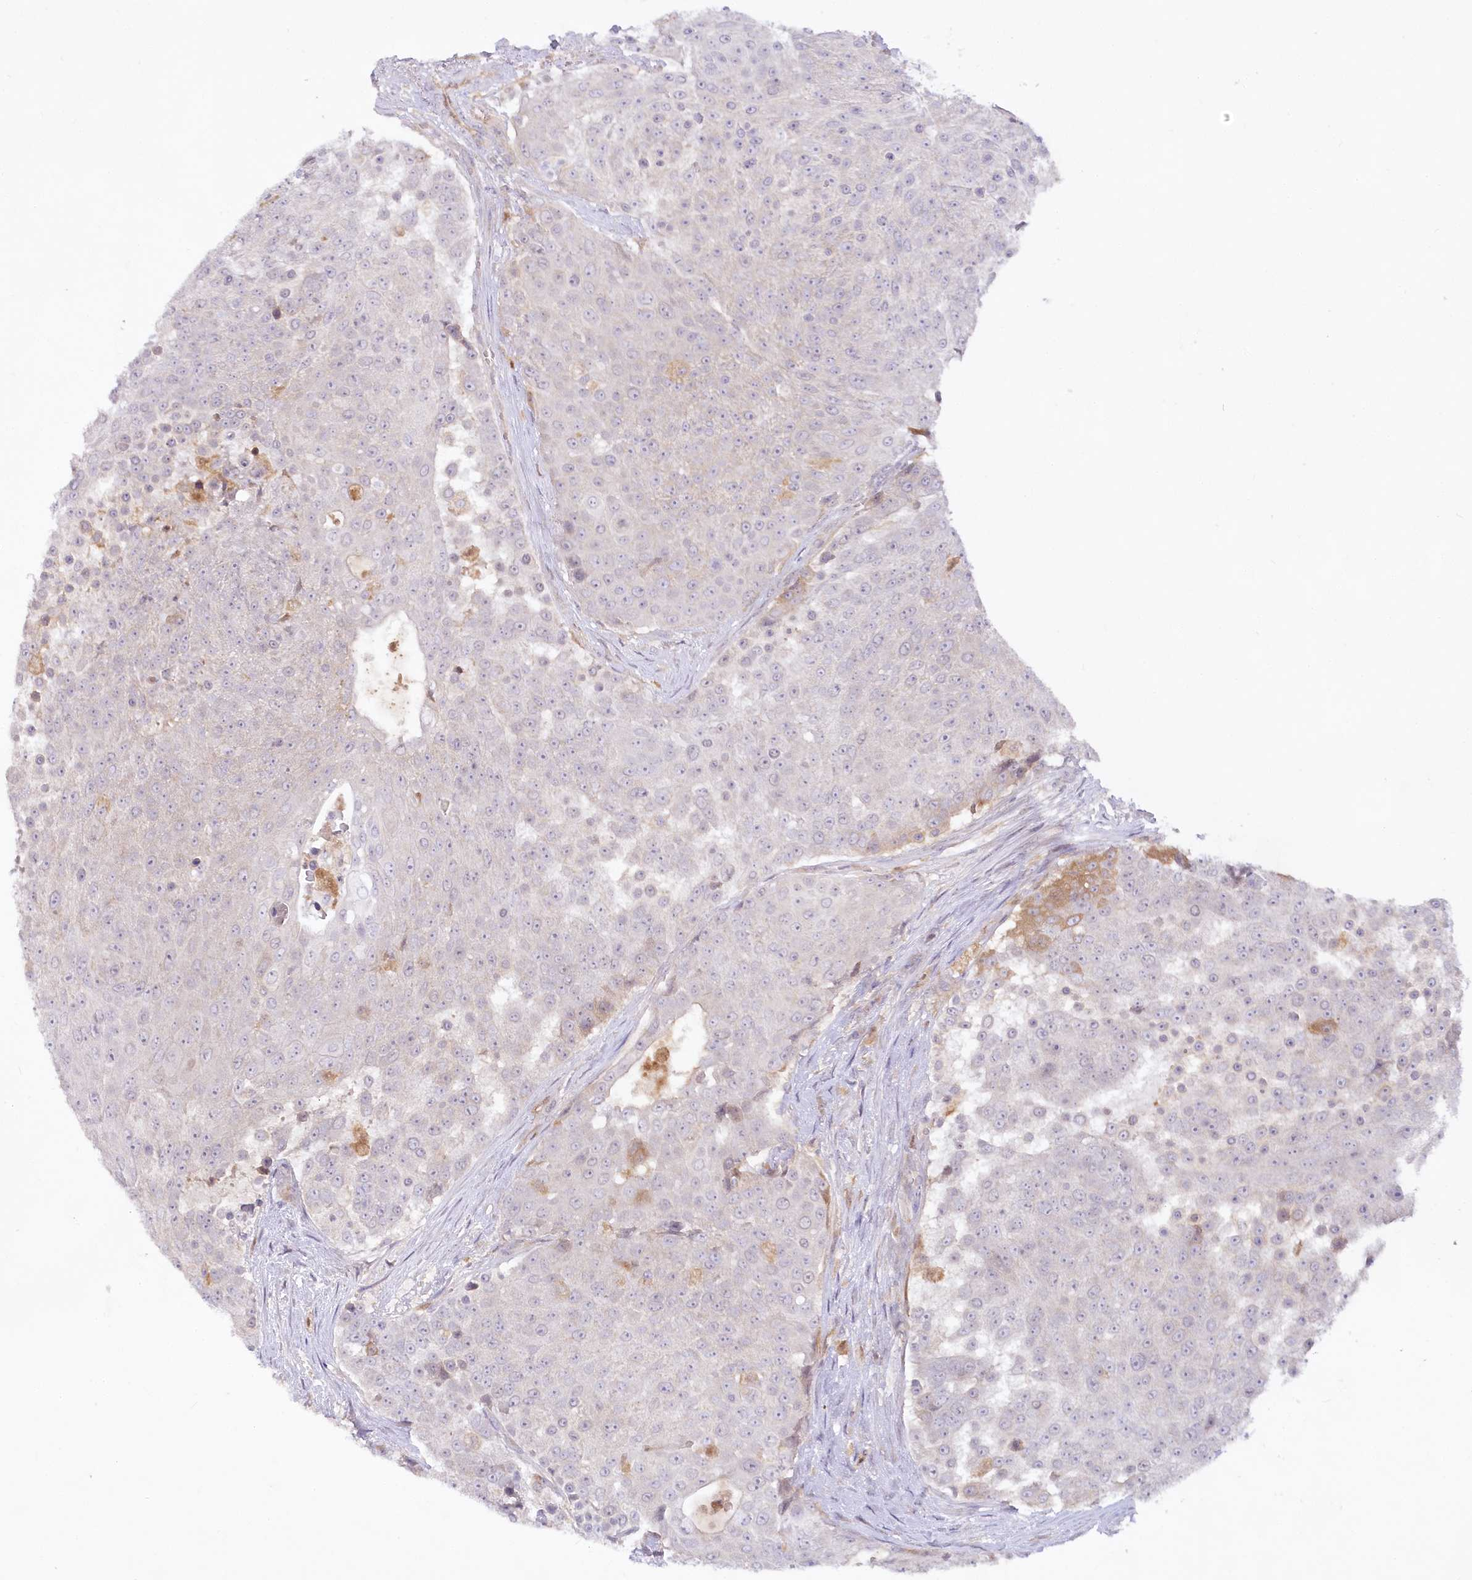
{"staining": {"intensity": "negative", "quantity": "none", "location": "none"}, "tissue": "urothelial cancer", "cell_type": "Tumor cells", "image_type": "cancer", "snomed": [{"axis": "morphology", "description": "Urothelial carcinoma, High grade"}, {"axis": "topography", "description": "Urinary bladder"}], "caption": "A micrograph of urothelial cancer stained for a protein exhibits no brown staining in tumor cells.", "gene": "EFHC2", "patient": {"sex": "female", "age": 63}}